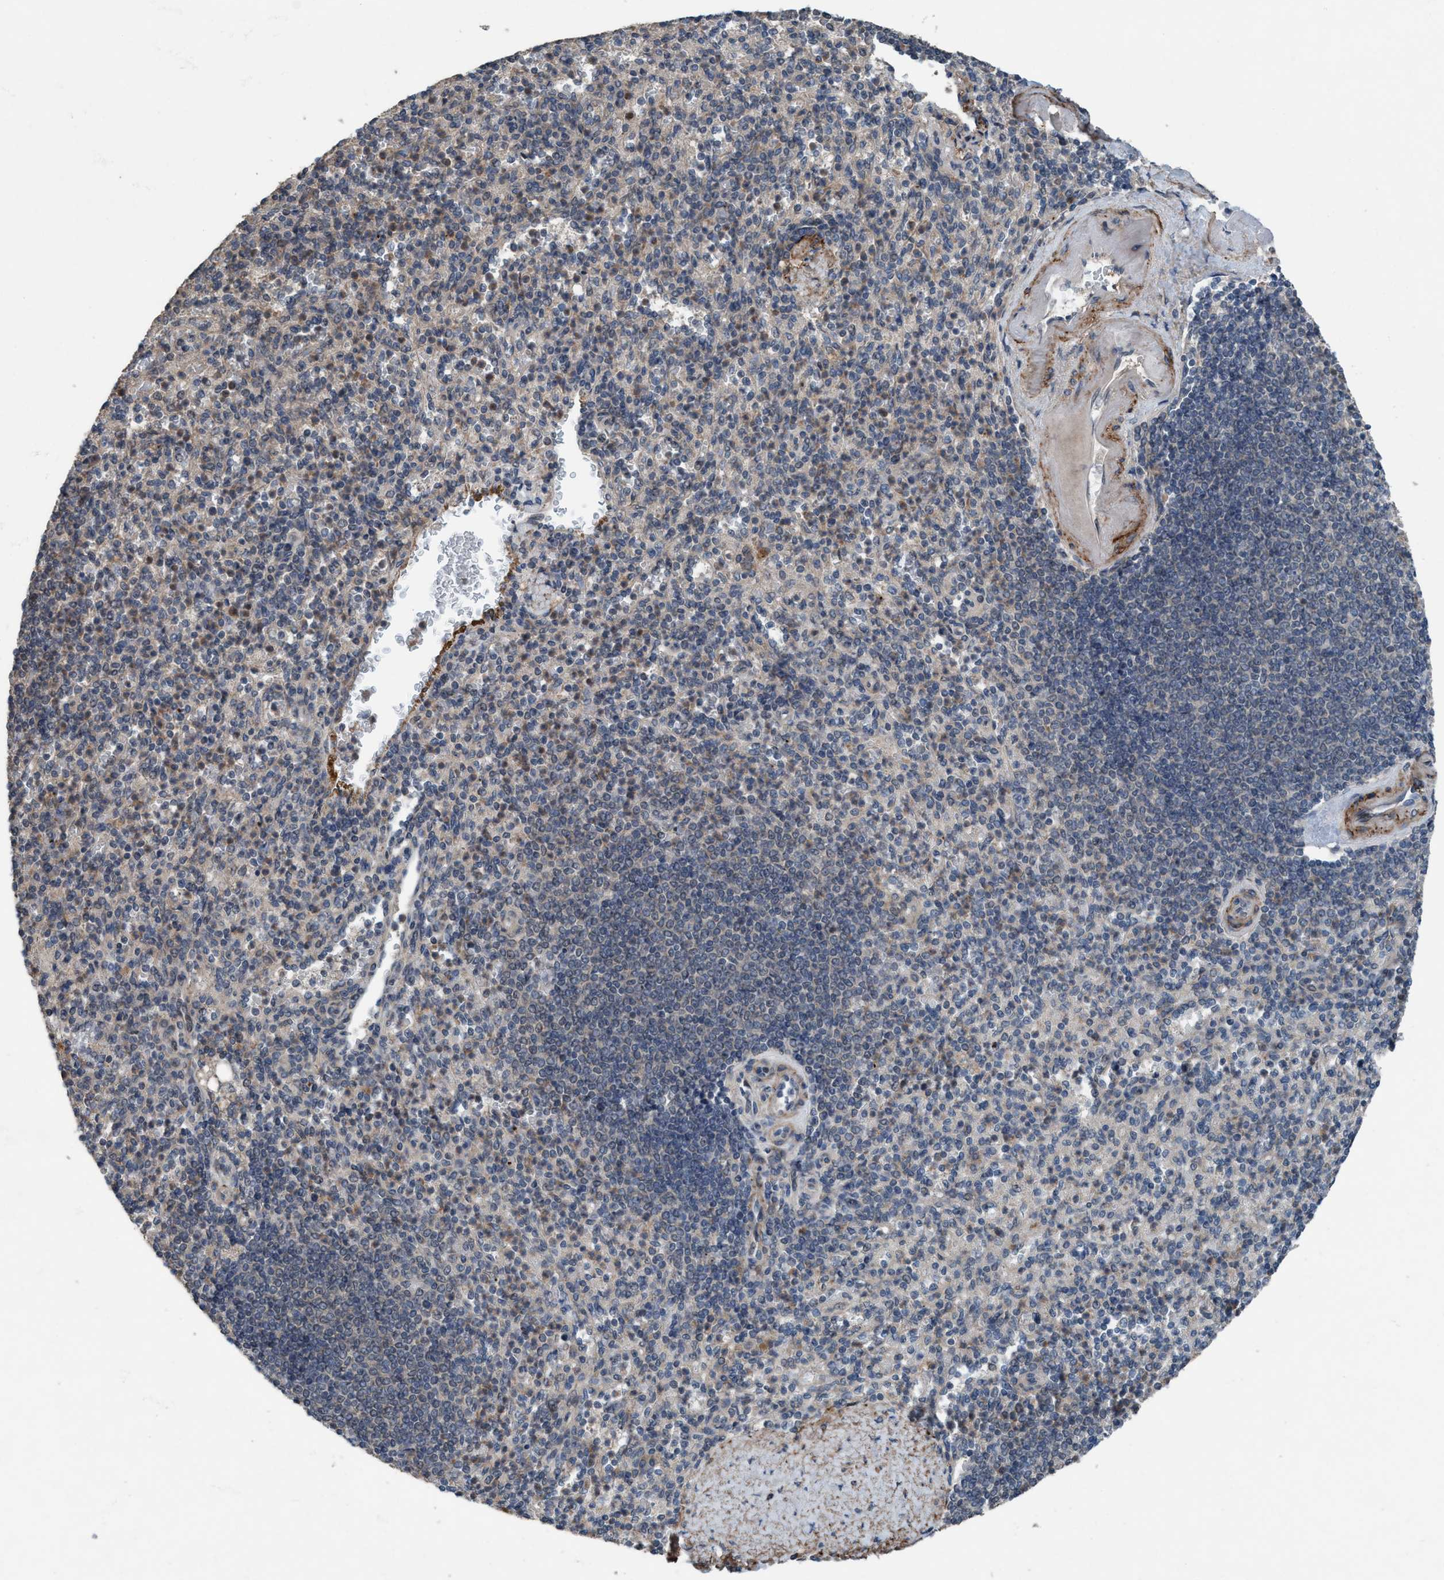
{"staining": {"intensity": "weak", "quantity": "25%-75%", "location": "cytoplasmic/membranous"}, "tissue": "spleen", "cell_type": "Cells in red pulp", "image_type": "normal", "snomed": [{"axis": "morphology", "description": "Normal tissue, NOS"}, {"axis": "topography", "description": "Spleen"}], "caption": "A low amount of weak cytoplasmic/membranous expression is appreciated in about 25%-75% of cells in red pulp in normal spleen. (Brightfield microscopy of DAB IHC at high magnification).", "gene": "NISCH", "patient": {"sex": "female", "age": 74}}